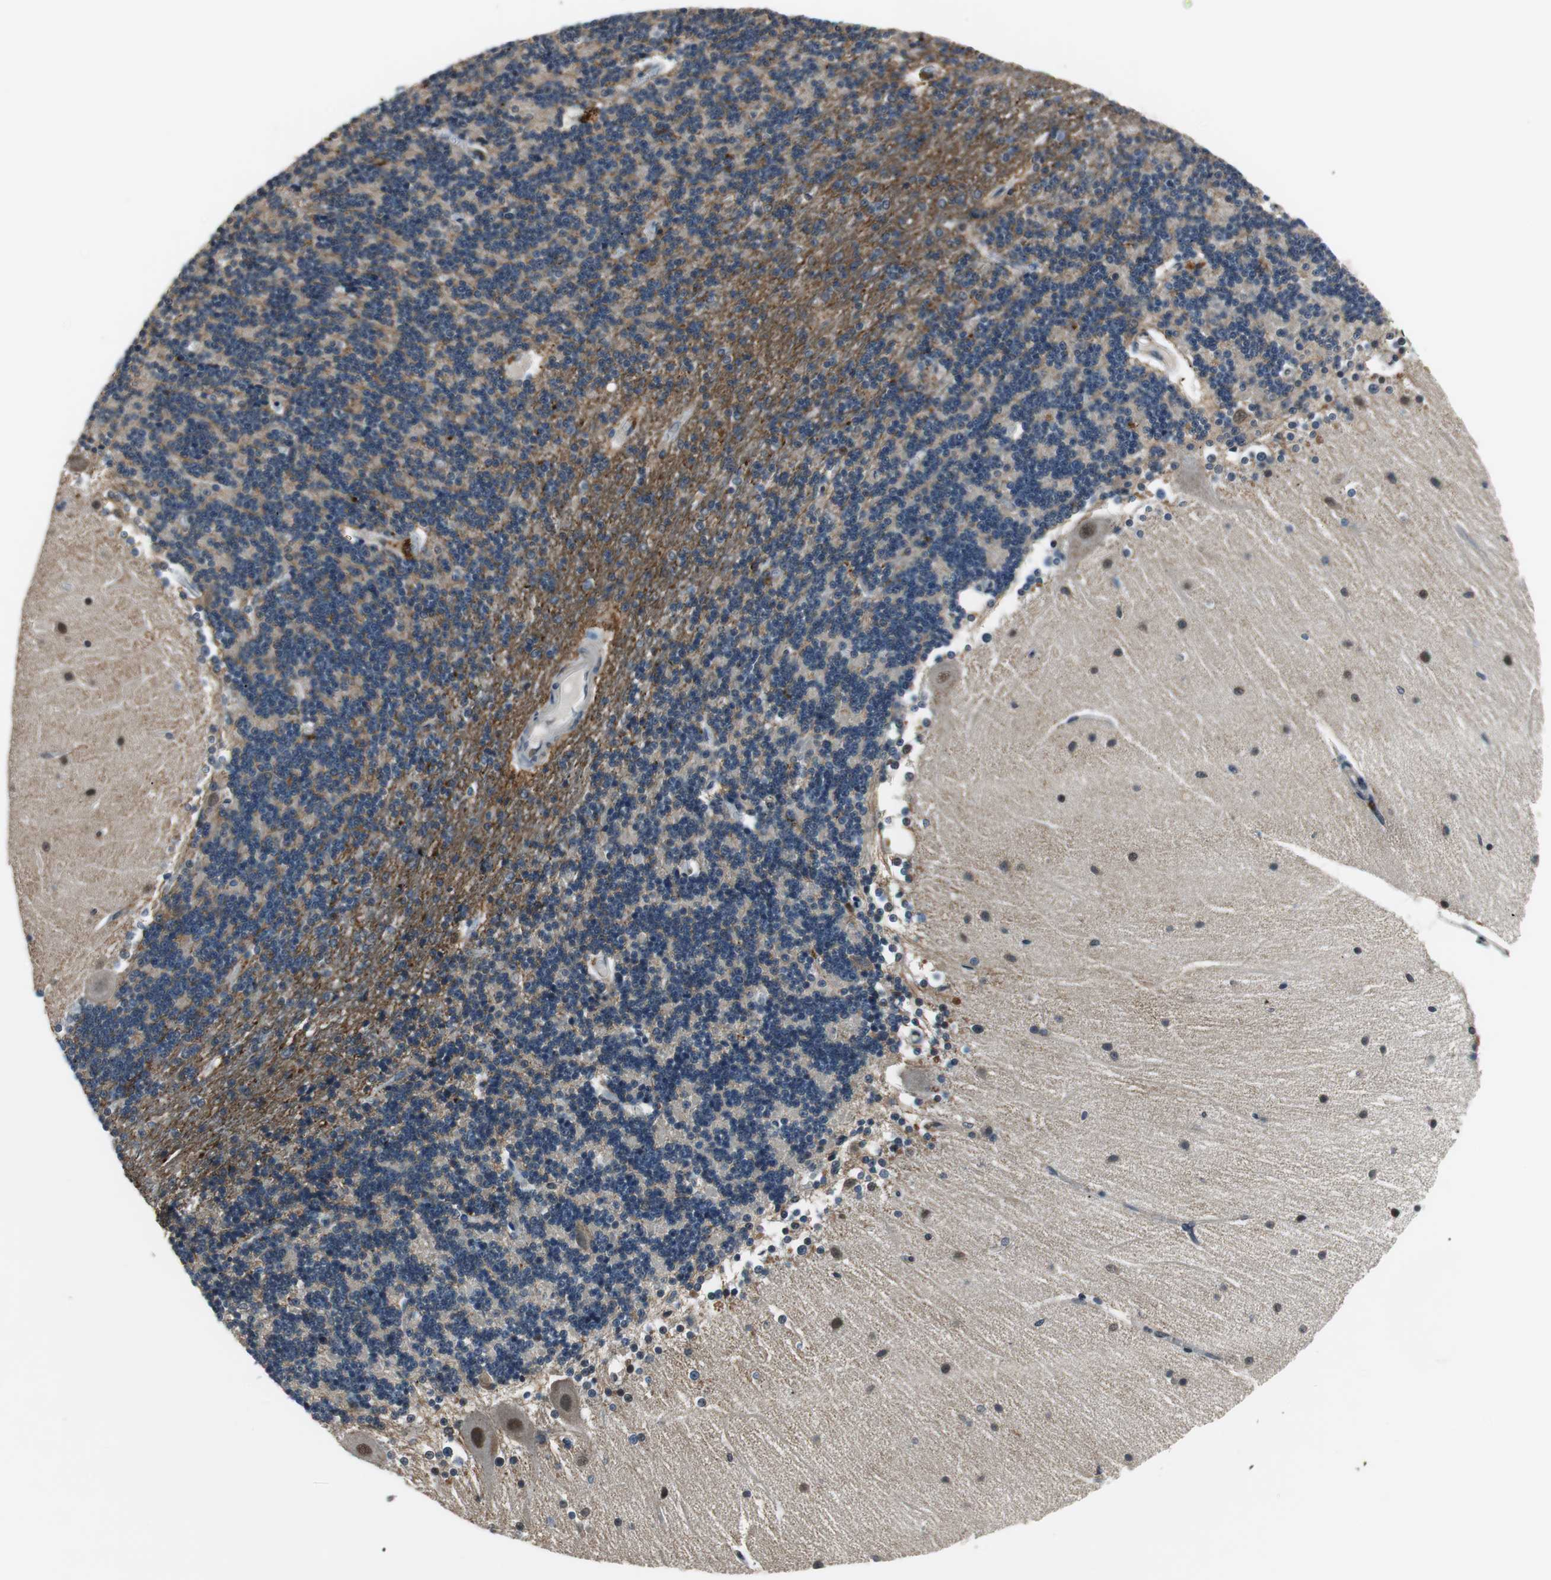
{"staining": {"intensity": "moderate", "quantity": "25%-75%", "location": "cytoplasmic/membranous"}, "tissue": "cerebellum", "cell_type": "Cells in granular layer", "image_type": "normal", "snomed": [{"axis": "morphology", "description": "Normal tissue, NOS"}, {"axis": "topography", "description": "Cerebellum"}], "caption": "Protein staining exhibits moderate cytoplasmic/membranous expression in about 25%-75% of cells in granular layer in unremarkable cerebellum.", "gene": "MAFB", "patient": {"sex": "female", "age": 54}}